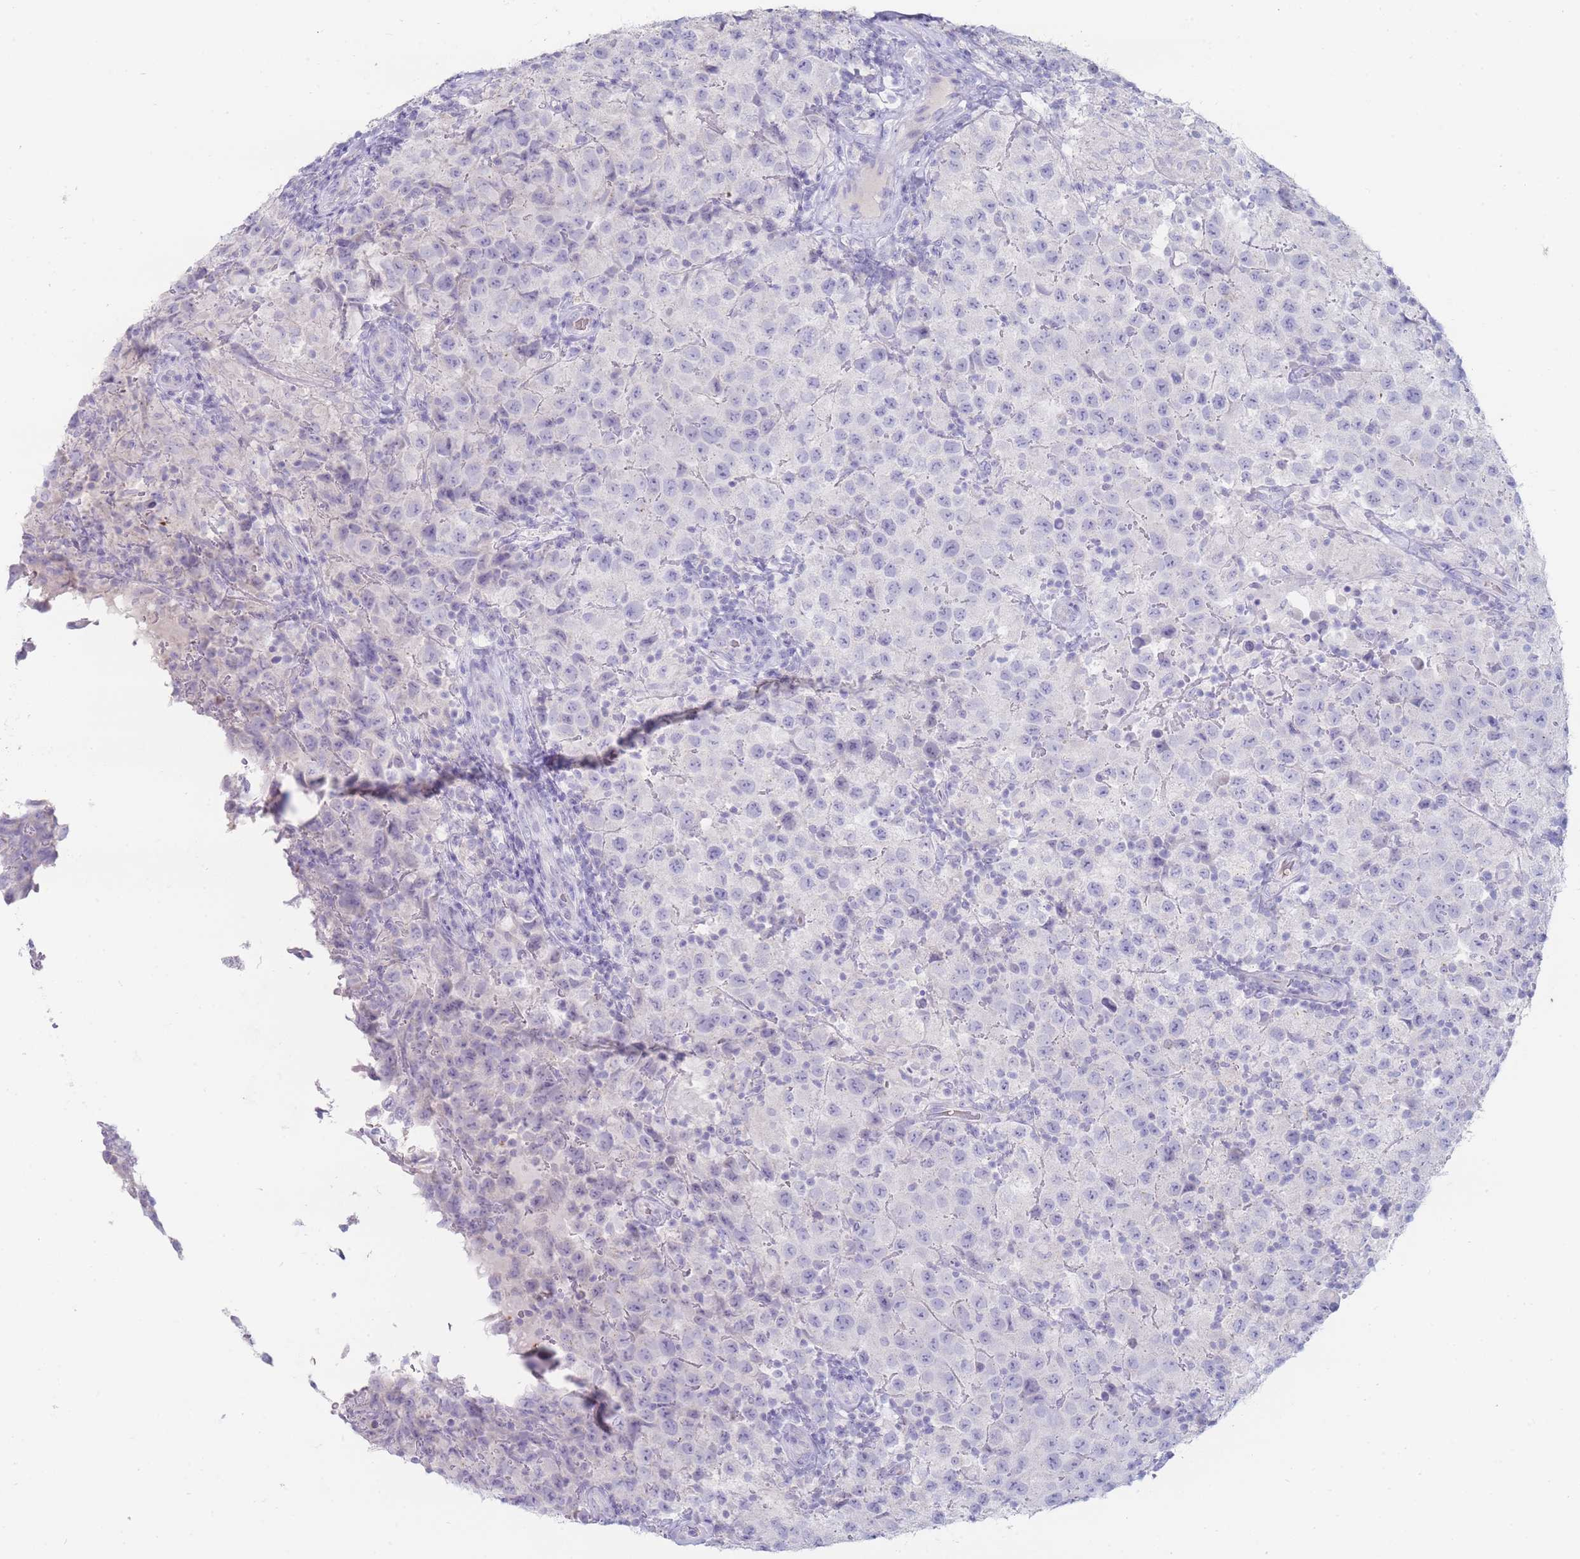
{"staining": {"intensity": "negative", "quantity": "none", "location": "none"}, "tissue": "testis cancer", "cell_type": "Tumor cells", "image_type": "cancer", "snomed": [{"axis": "morphology", "description": "Seminoma, NOS"}, {"axis": "morphology", "description": "Carcinoma, Embryonal, NOS"}, {"axis": "topography", "description": "Testis"}], "caption": "High magnification brightfield microscopy of seminoma (testis) stained with DAB (3,3'-diaminobenzidine) (brown) and counterstained with hematoxylin (blue): tumor cells show no significant positivity.", "gene": "HBG2", "patient": {"sex": "male", "age": 41}}